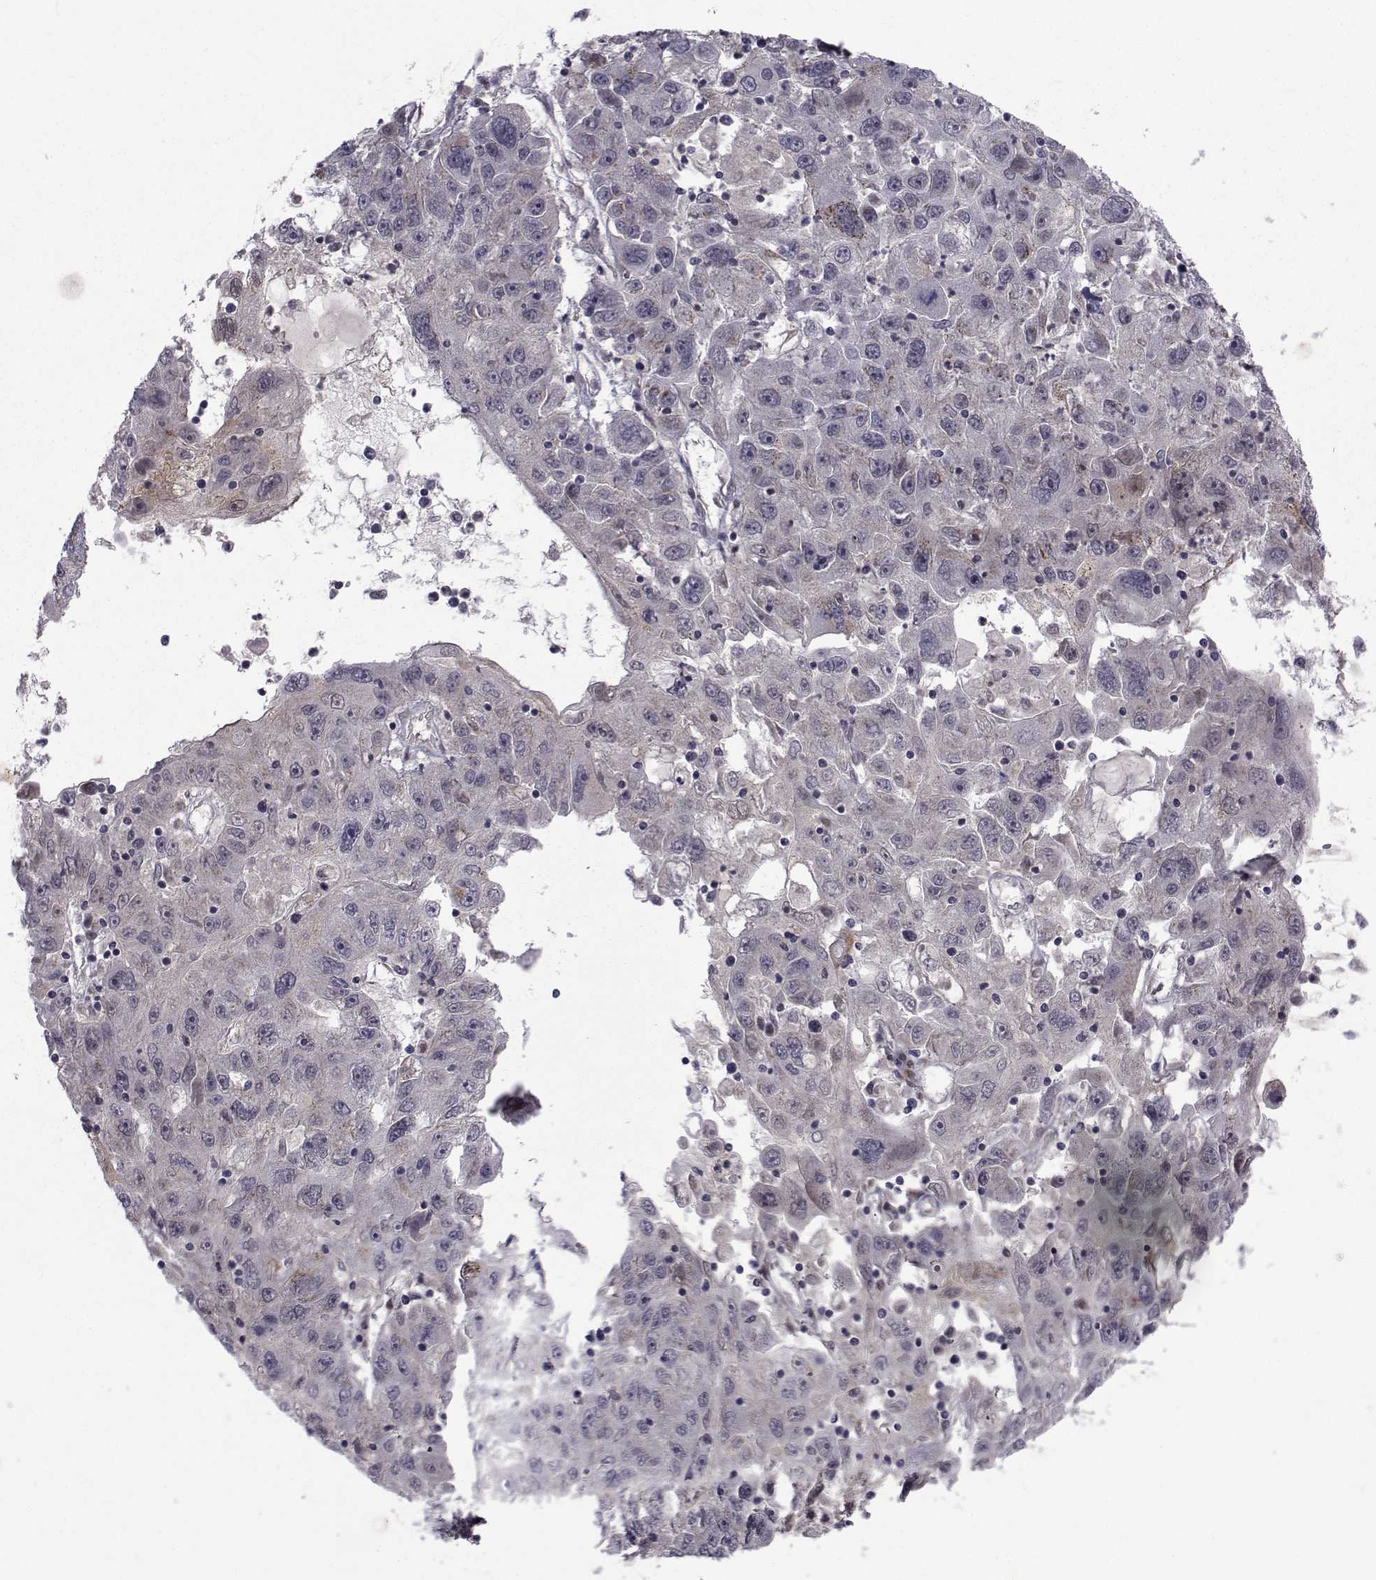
{"staining": {"intensity": "negative", "quantity": "none", "location": "none"}, "tissue": "stomach cancer", "cell_type": "Tumor cells", "image_type": "cancer", "snomed": [{"axis": "morphology", "description": "Adenocarcinoma, NOS"}, {"axis": "topography", "description": "Stomach"}], "caption": "This is a image of IHC staining of stomach cancer (adenocarcinoma), which shows no positivity in tumor cells. The staining is performed using DAB brown chromogen with nuclei counter-stained in using hematoxylin.", "gene": "ATP6V1C2", "patient": {"sex": "male", "age": 56}}